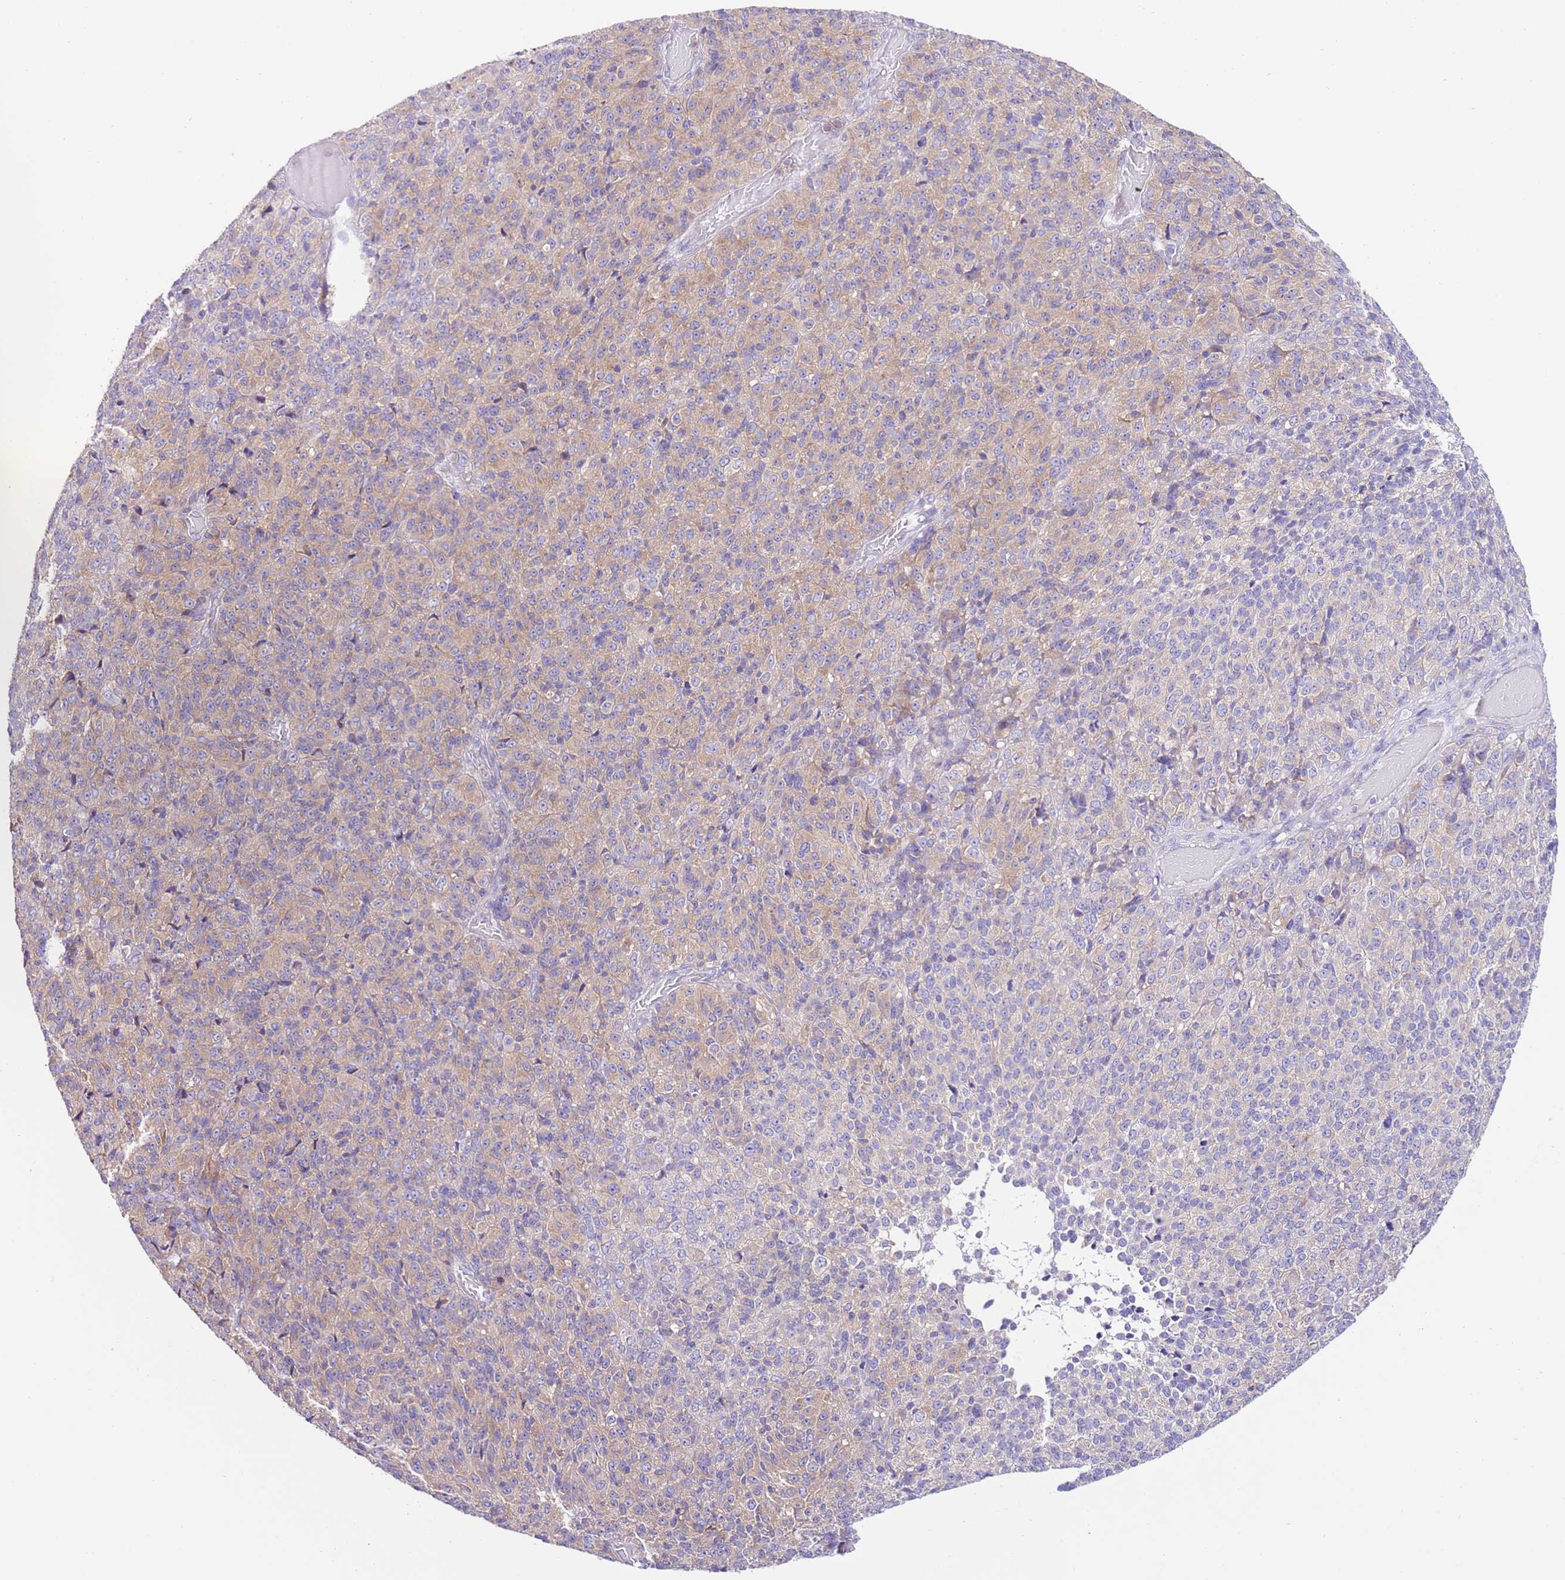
{"staining": {"intensity": "moderate", "quantity": ">75%", "location": "cytoplasmic/membranous"}, "tissue": "melanoma", "cell_type": "Tumor cells", "image_type": "cancer", "snomed": [{"axis": "morphology", "description": "Malignant melanoma, Metastatic site"}, {"axis": "topography", "description": "Brain"}], "caption": "Moderate cytoplasmic/membranous protein positivity is seen in about >75% of tumor cells in malignant melanoma (metastatic site).", "gene": "RPS10", "patient": {"sex": "female", "age": 56}}